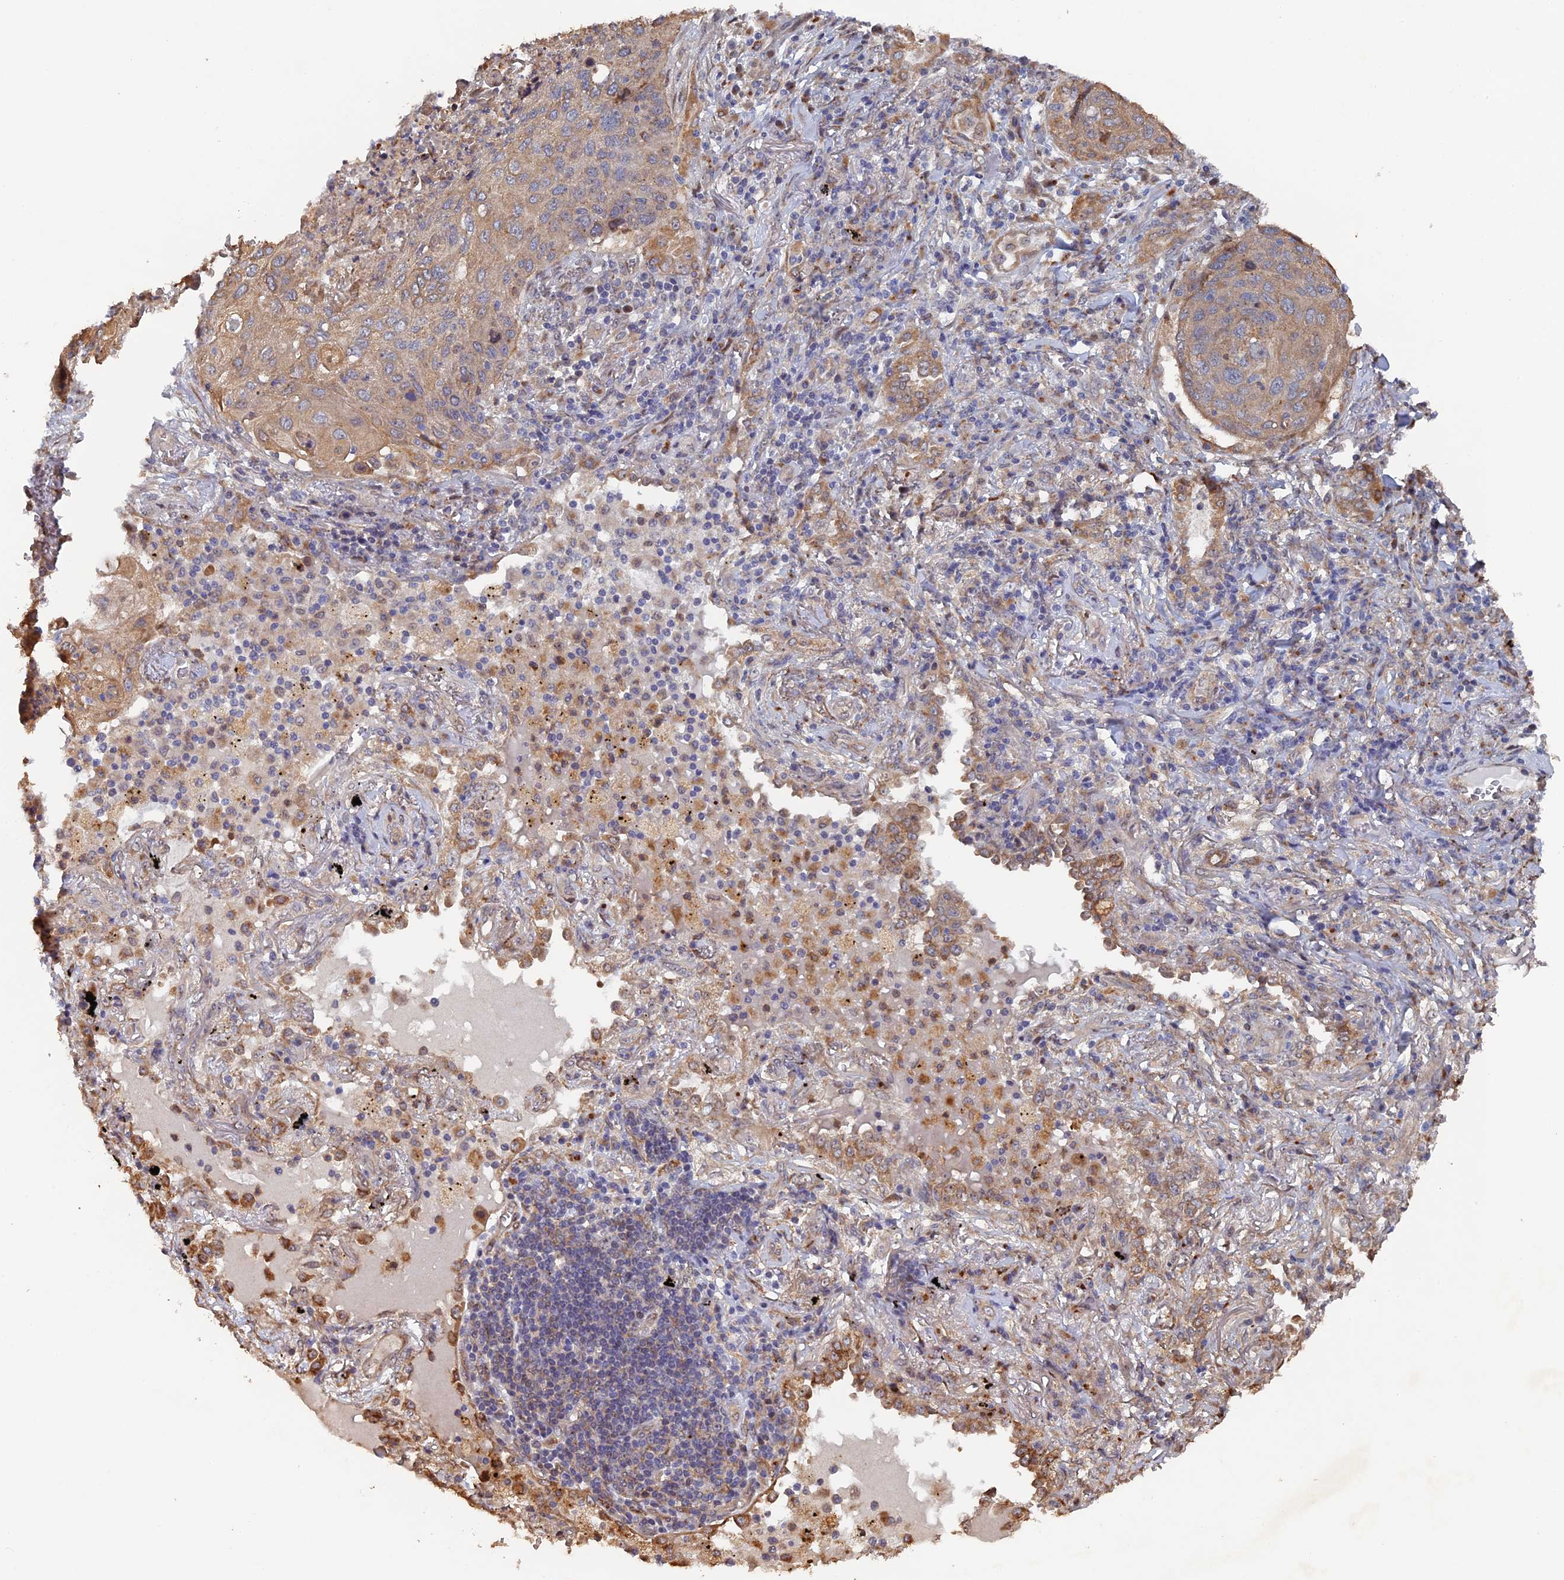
{"staining": {"intensity": "moderate", "quantity": "25%-75%", "location": "cytoplasmic/membranous"}, "tissue": "lung cancer", "cell_type": "Tumor cells", "image_type": "cancer", "snomed": [{"axis": "morphology", "description": "Squamous cell carcinoma, NOS"}, {"axis": "topography", "description": "Lung"}], "caption": "Protein staining of squamous cell carcinoma (lung) tissue displays moderate cytoplasmic/membranous staining in approximately 25%-75% of tumor cells.", "gene": "VPS37C", "patient": {"sex": "female", "age": 63}}